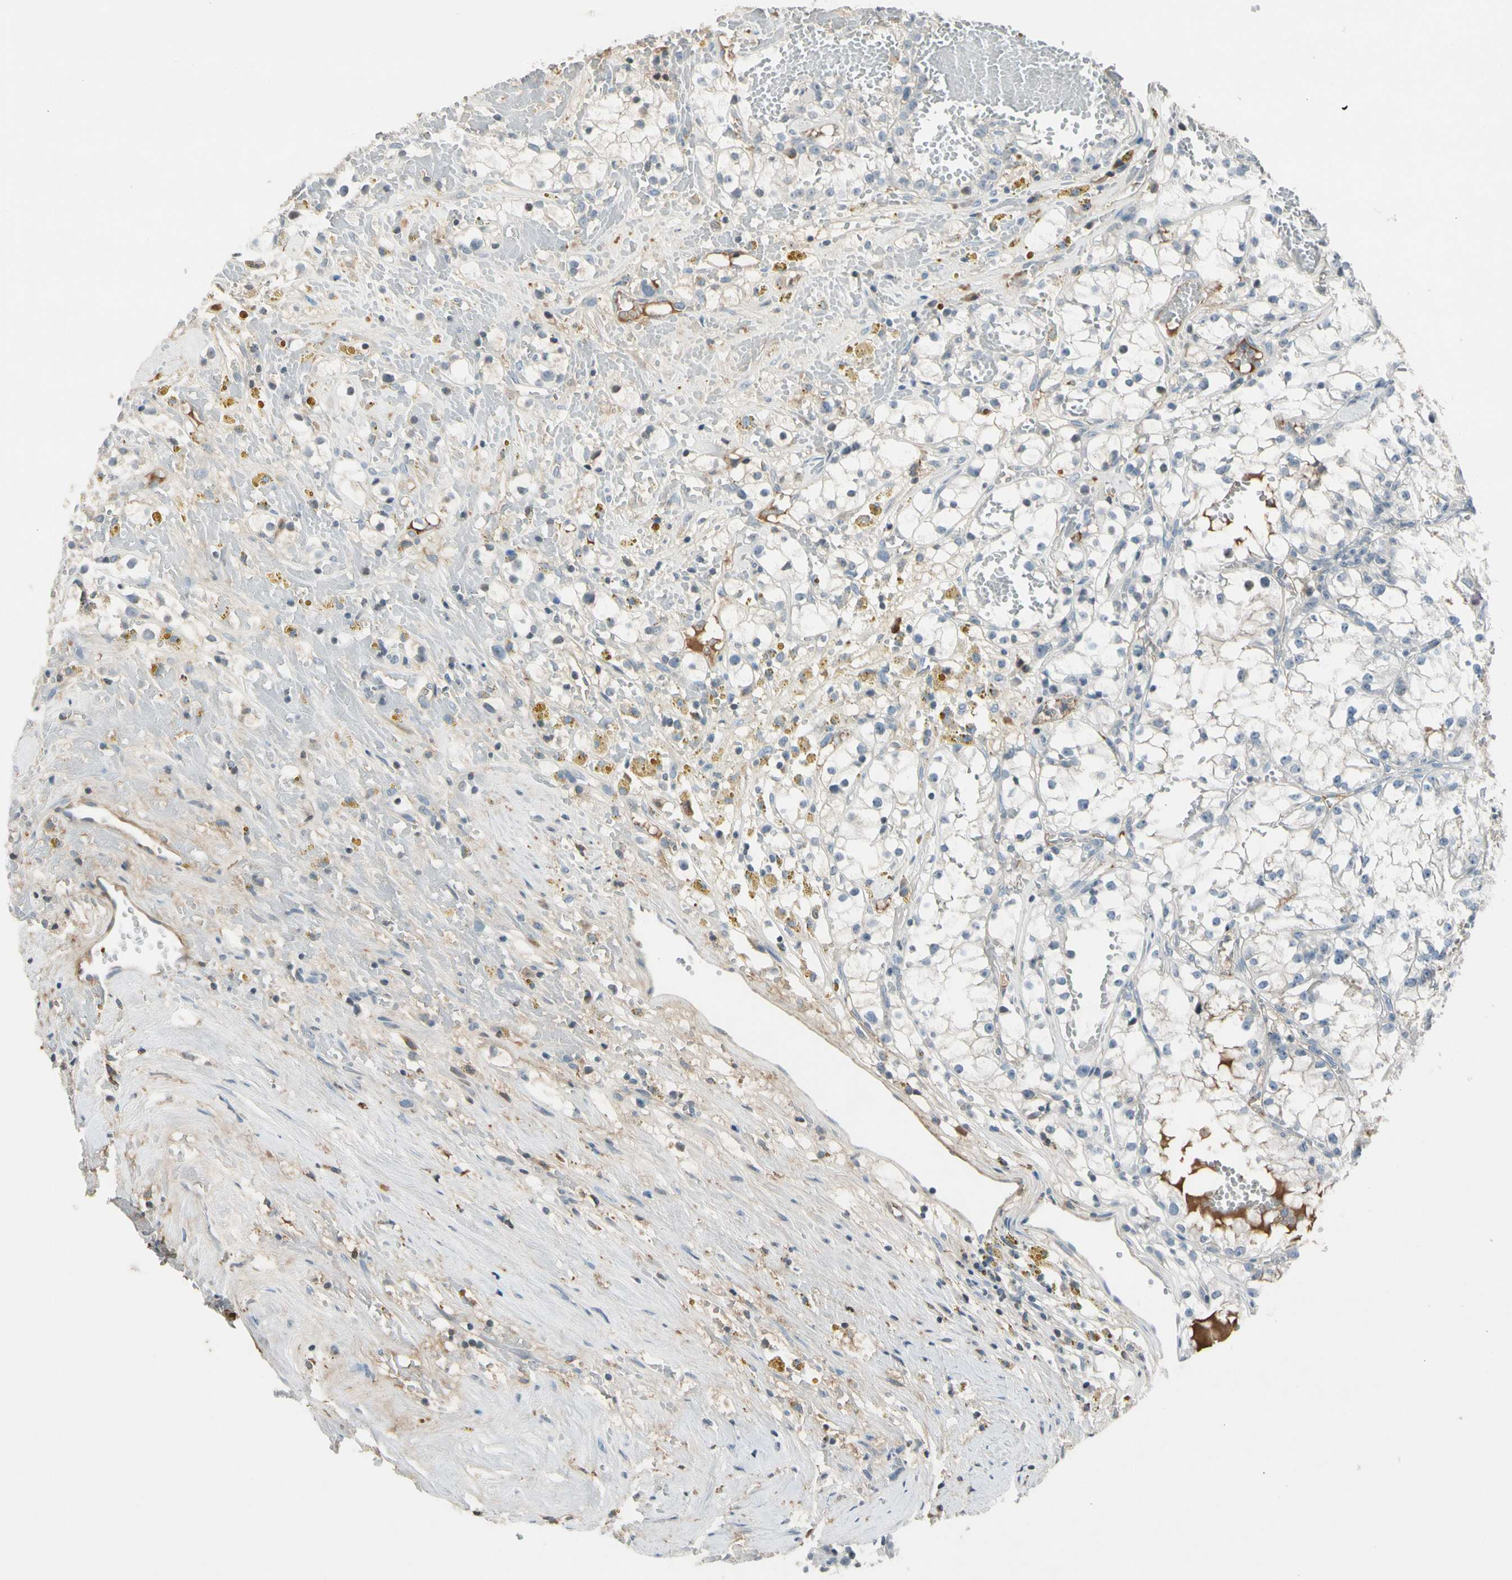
{"staining": {"intensity": "negative", "quantity": "none", "location": "none"}, "tissue": "renal cancer", "cell_type": "Tumor cells", "image_type": "cancer", "snomed": [{"axis": "morphology", "description": "Adenocarcinoma, NOS"}, {"axis": "topography", "description": "Kidney"}], "caption": "Renal cancer was stained to show a protein in brown. There is no significant positivity in tumor cells. (Brightfield microscopy of DAB immunohistochemistry (IHC) at high magnification).", "gene": "PDPN", "patient": {"sex": "male", "age": 56}}